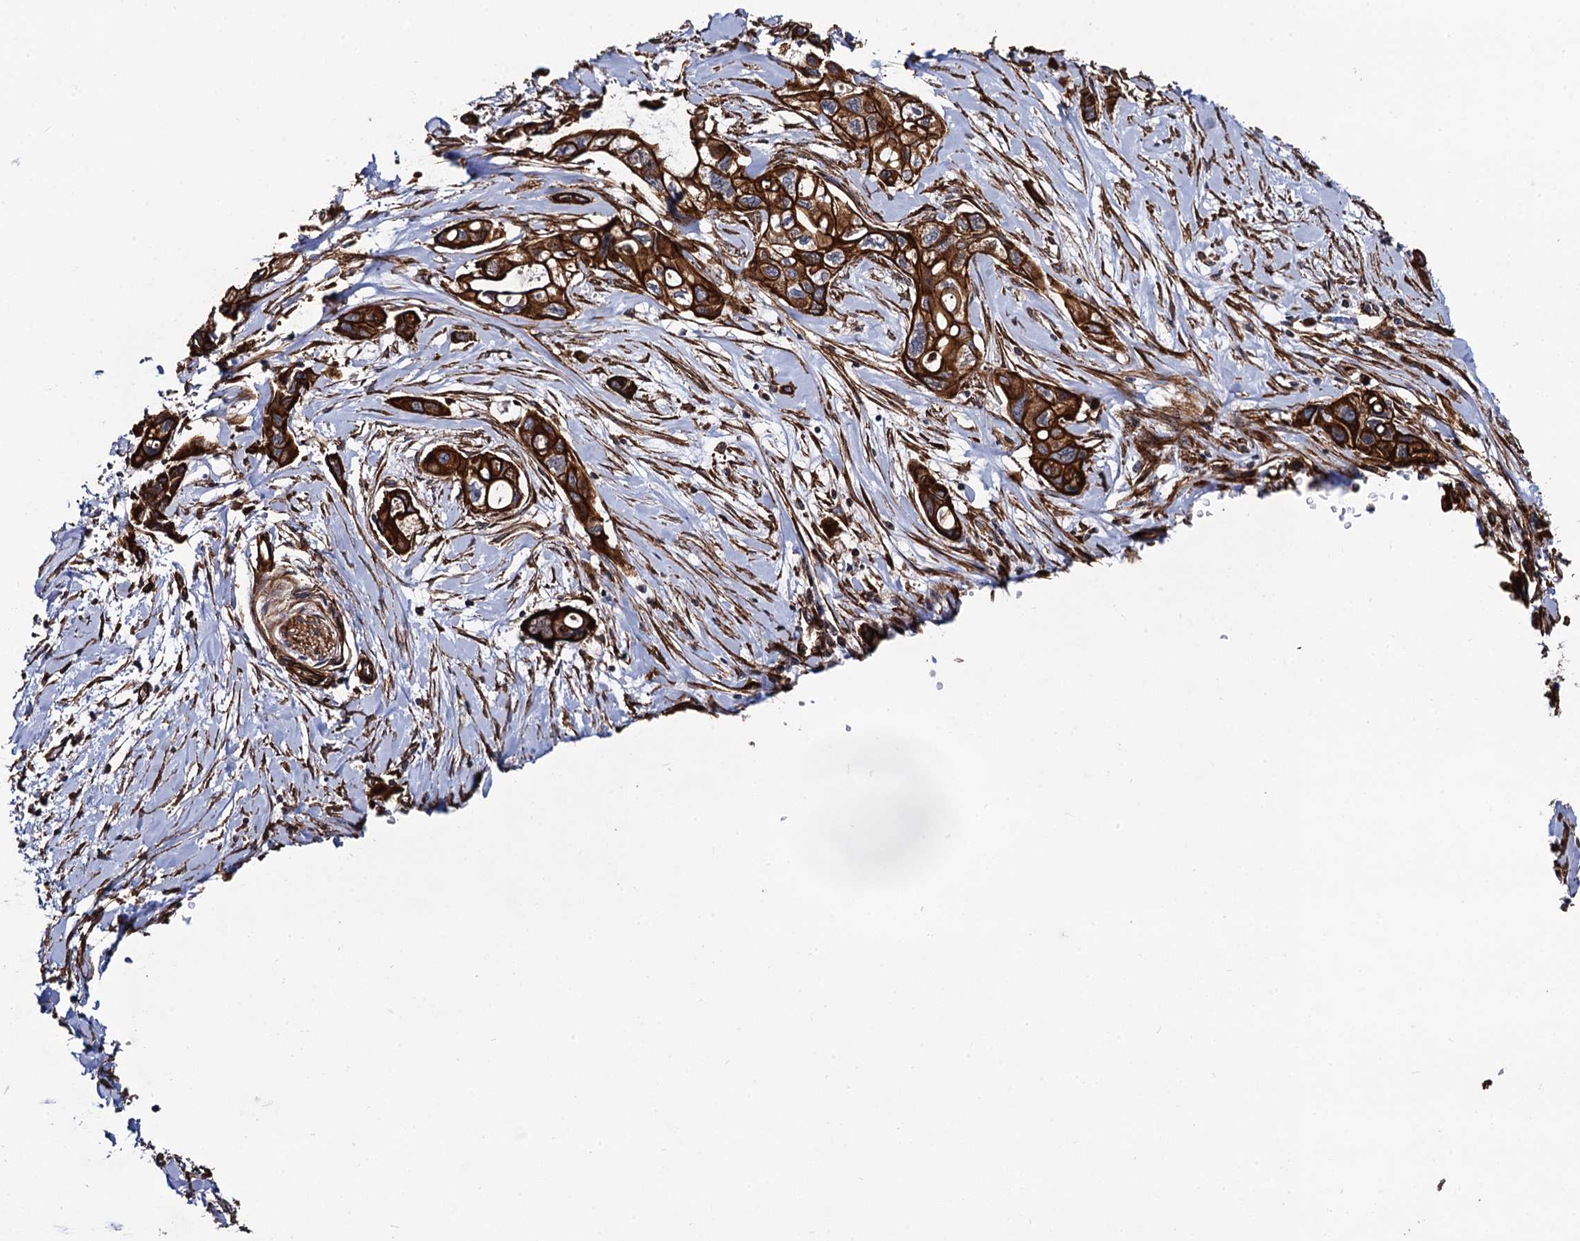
{"staining": {"intensity": "strong", "quantity": ">75%", "location": "cytoplasmic/membranous"}, "tissue": "pancreatic cancer", "cell_type": "Tumor cells", "image_type": "cancer", "snomed": [{"axis": "morphology", "description": "Adenocarcinoma, NOS"}, {"axis": "topography", "description": "Pancreas"}], "caption": "Human pancreatic cancer (adenocarcinoma) stained for a protein (brown) shows strong cytoplasmic/membranous positive staining in approximately >75% of tumor cells.", "gene": "CIP2A", "patient": {"sex": "male", "age": 75}}